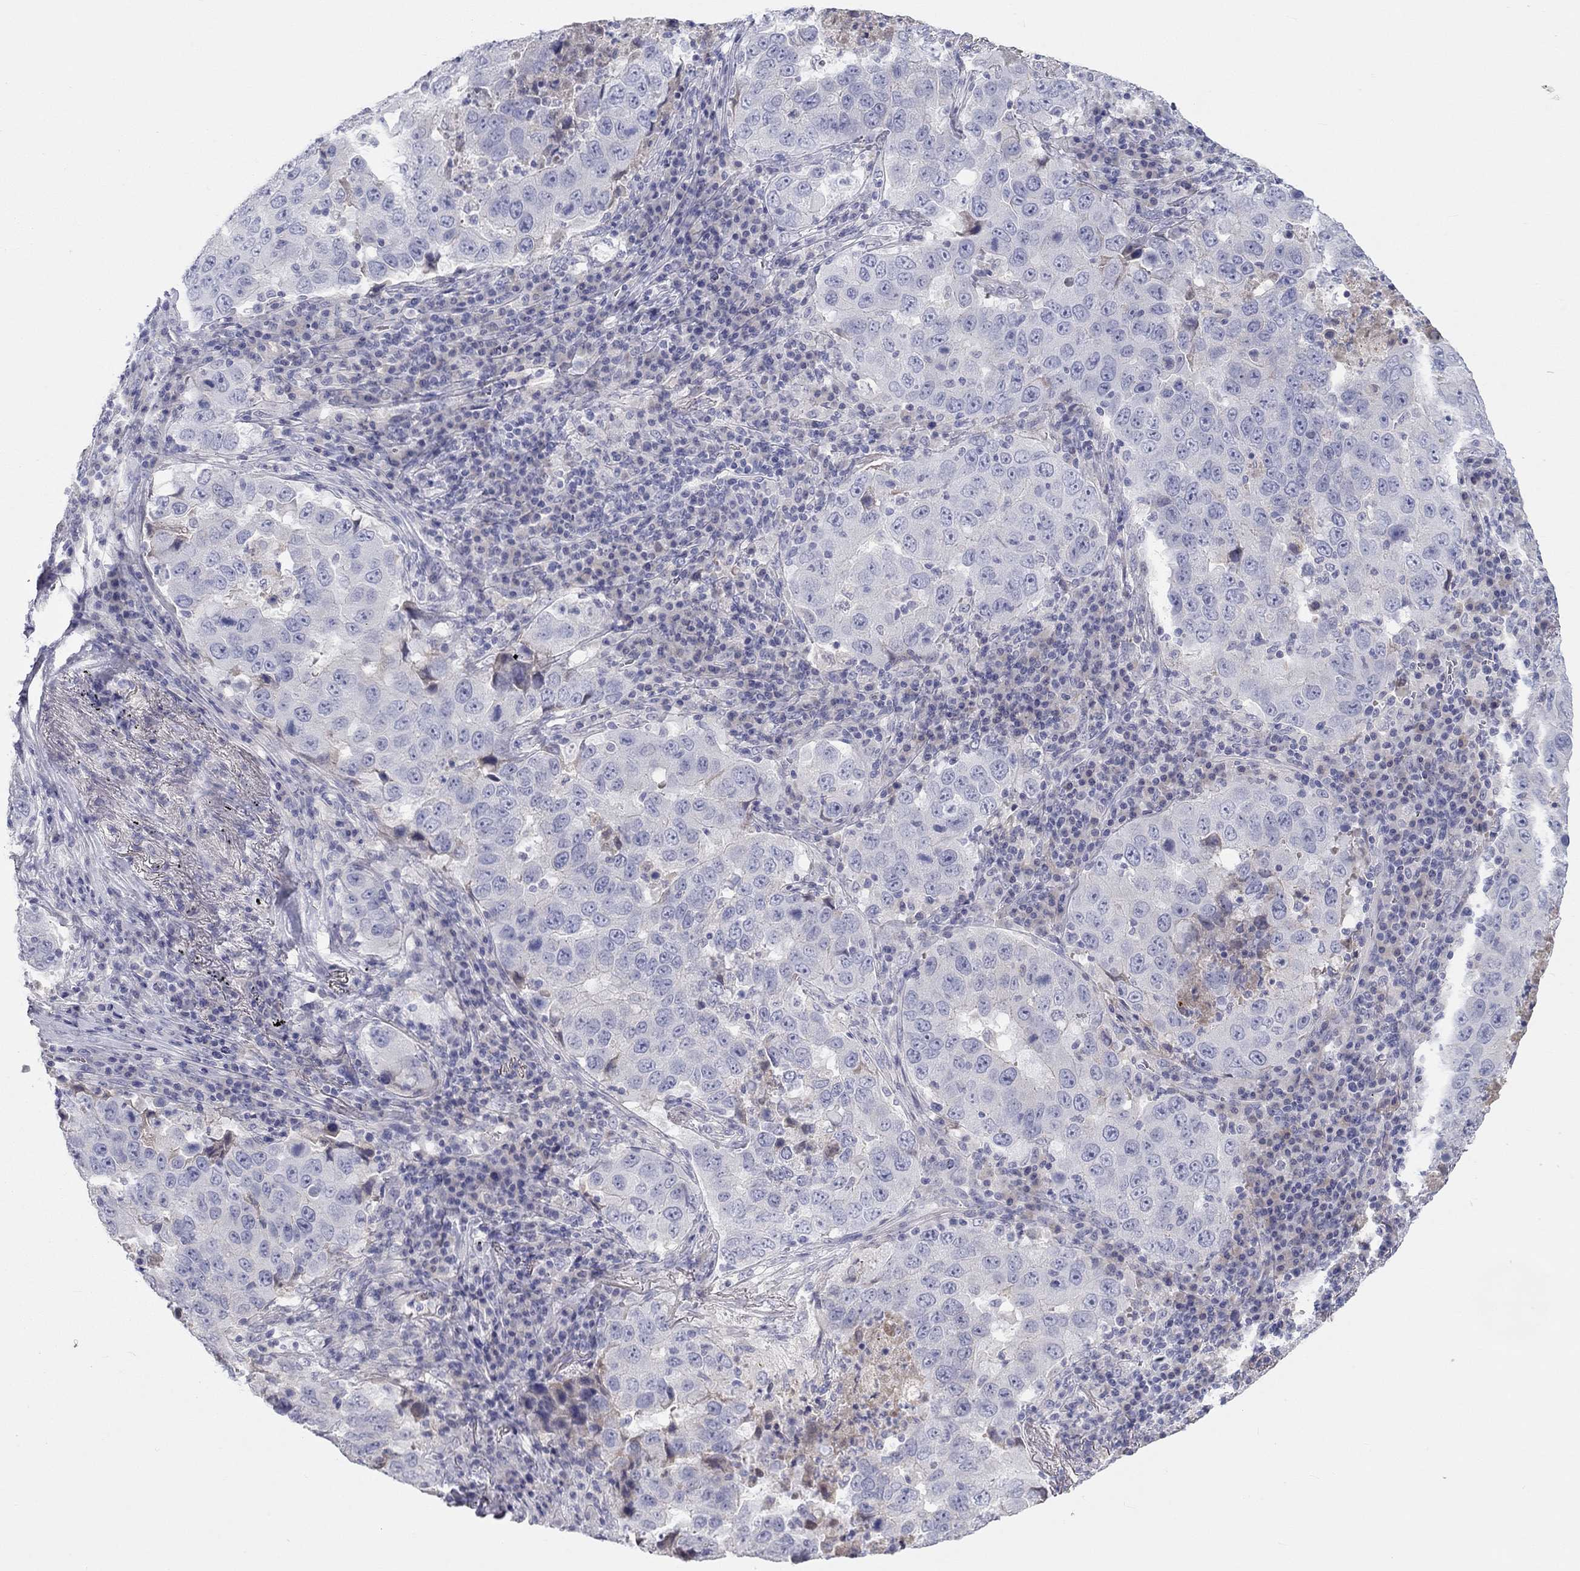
{"staining": {"intensity": "negative", "quantity": "none", "location": "none"}, "tissue": "lung cancer", "cell_type": "Tumor cells", "image_type": "cancer", "snomed": [{"axis": "morphology", "description": "Adenocarcinoma, NOS"}, {"axis": "topography", "description": "Lung"}], "caption": "High magnification brightfield microscopy of lung cancer (adenocarcinoma) stained with DAB (3,3'-diaminobenzidine) (brown) and counterstained with hematoxylin (blue): tumor cells show no significant positivity.", "gene": "ST7L", "patient": {"sex": "male", "age": 73}}